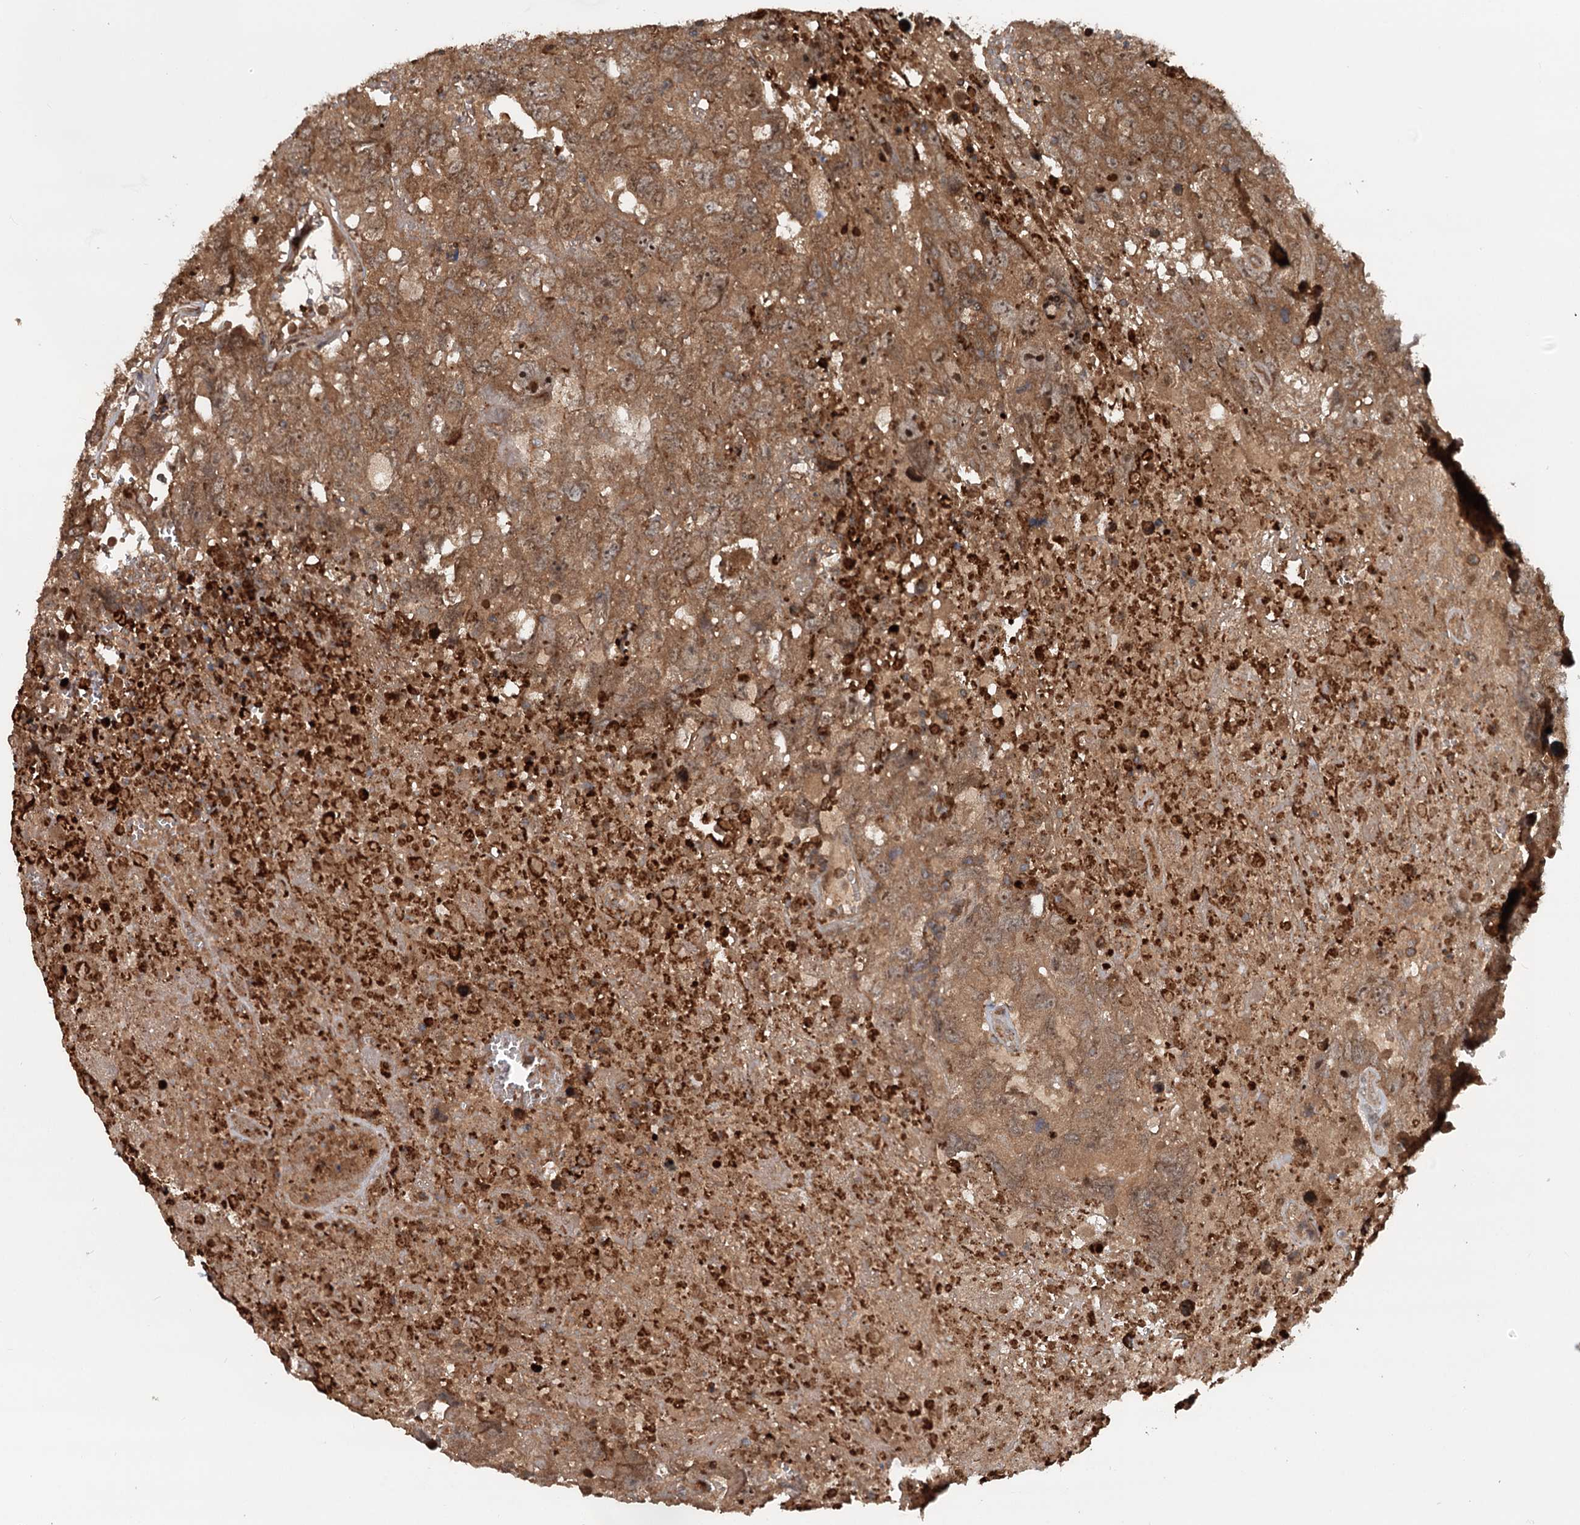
{"staining": {"intensity": "moderate", "quantity": ">75%", "location": "cytoplasmic/membranous"}, "tissue": "testis cancer", "cell_type": "Tumor cells", "image_type": "cancer", "snomed": [{"axis": "morphology", "description": "Carcinoma, Embryonal, NOS"}, {"axis": "topography", "description": "Testis"}], "caption": "This micrograph exhibits IHC staining of testis cancer, with medium moderate cytoplasmic/membranous expression in about >75% of tumor cells.", "gene": "RNF111", "patient": {"sex": "male", "age": 45}}